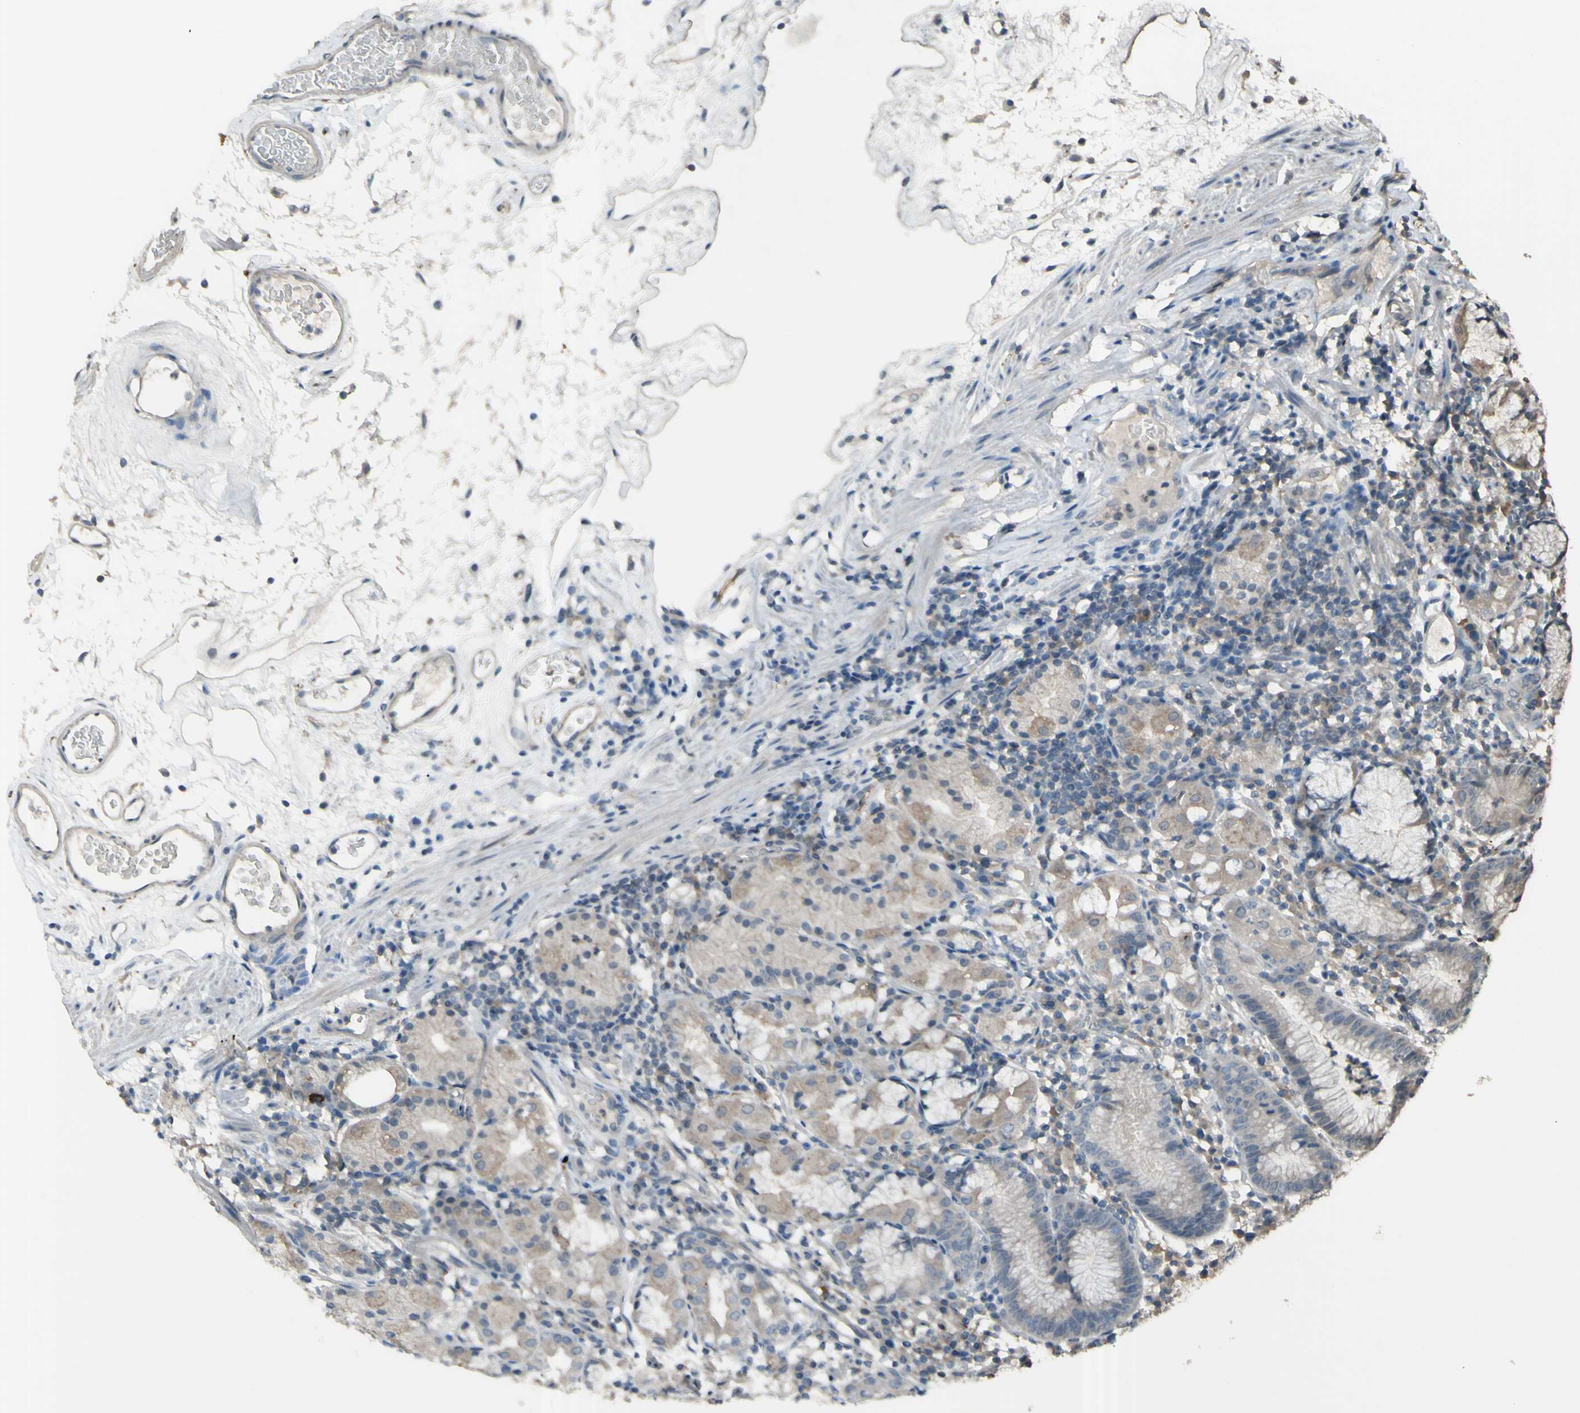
{"staining": {"intensity": "weak", "quantity": "25%-75%", "location": "cytoplasmic/membranous"}, "tissue": "stomach", "cell_type": "Glandular cells", "image_type": "normal", "snomed": [{"axis": "morphology", "description": "Normal tissue, NOS"}, {"axis": "topography", "description": "Stomach"}, {"axis": "topography", "description": "Stomach, lower"}], "caption": "Stomach stained for a protein (brown) reveals weak cytoplasmic/membranous positive staining in about 25%-75% of glandular cells.", "gene": "GNAS", "patient": {"sex": "female", "age": 75}}